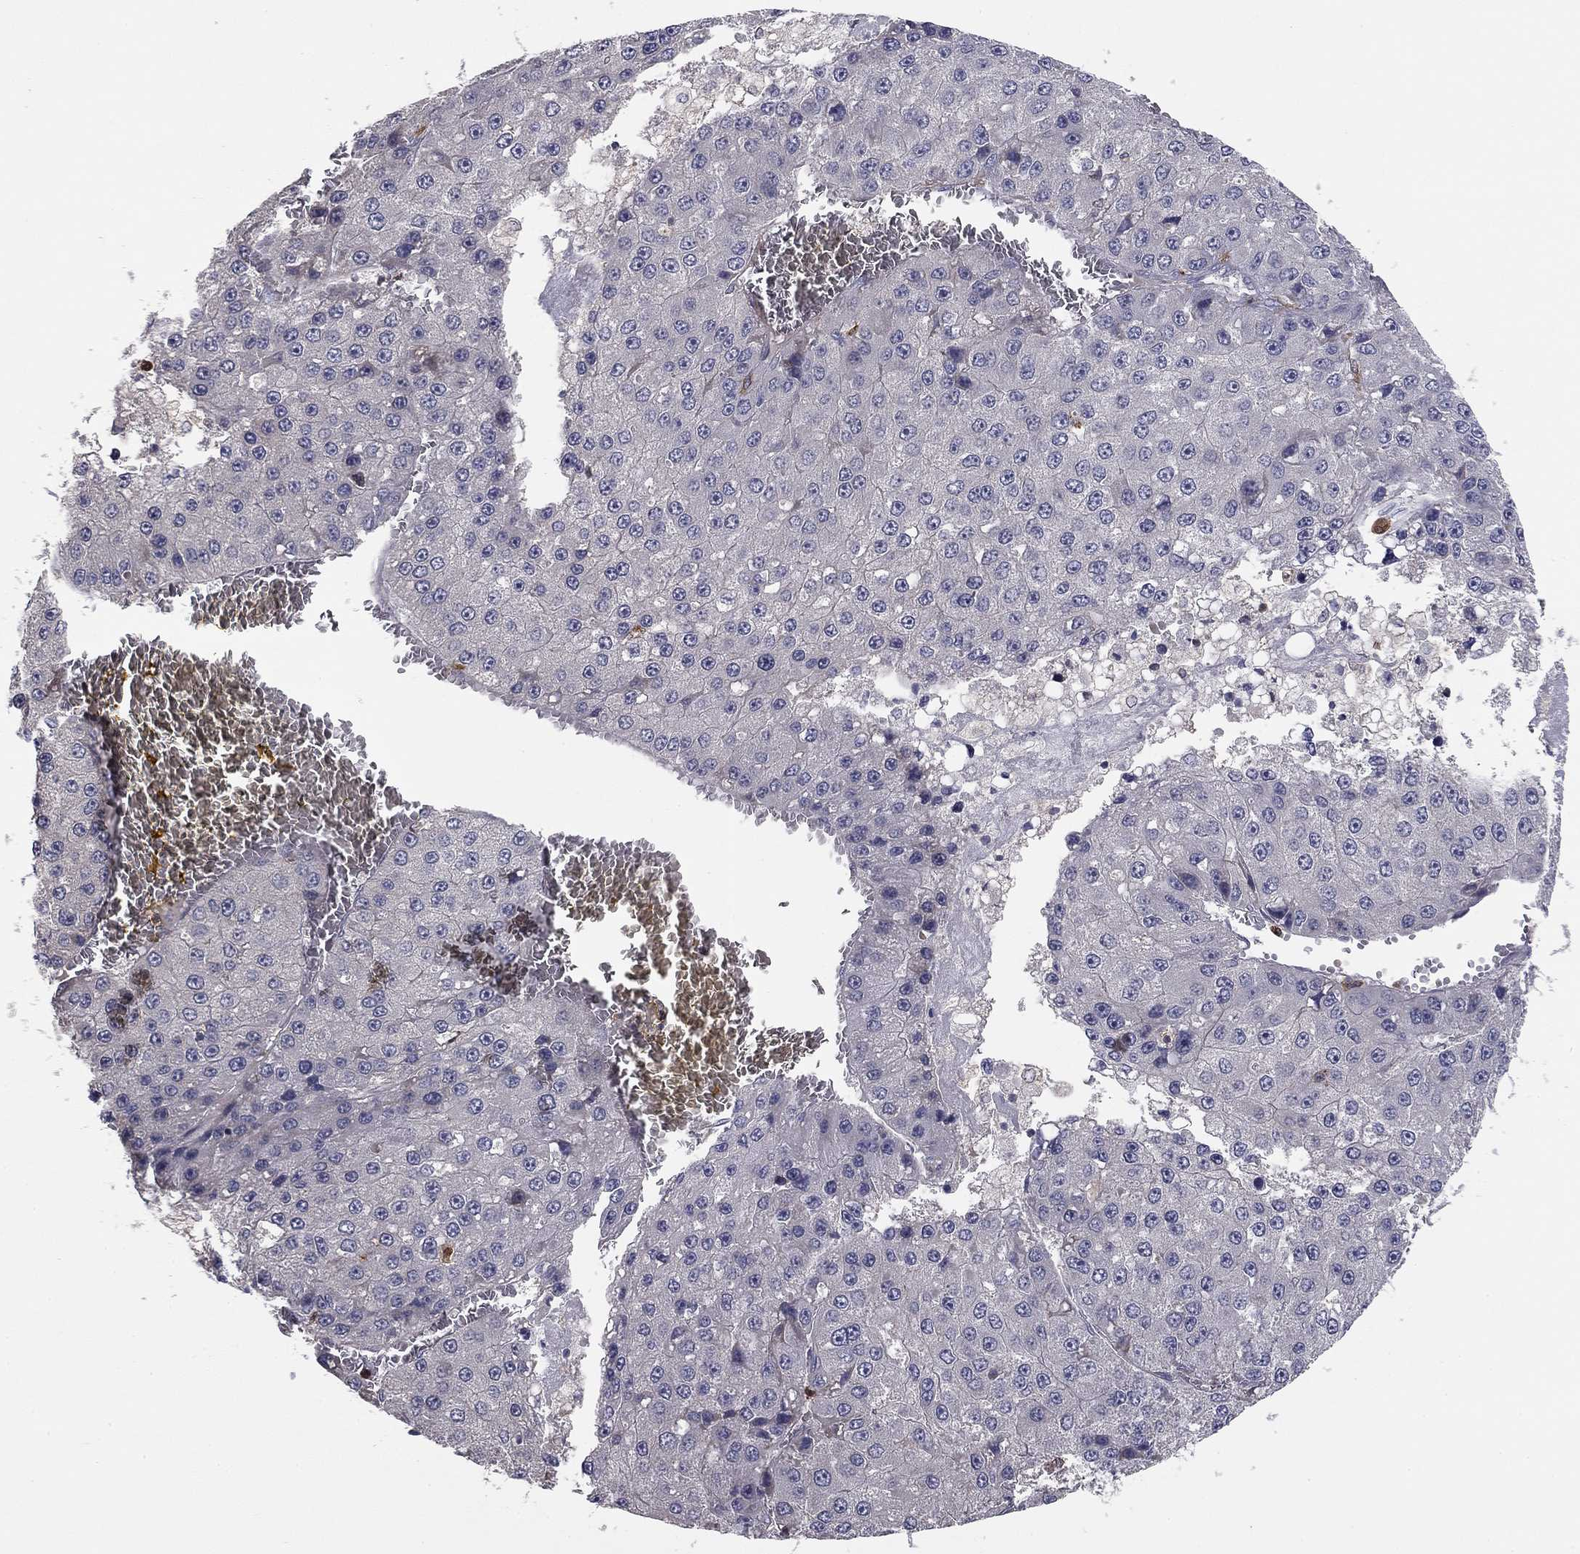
{"staining": {"intensity": "negative", "quantity": "none", "location": "none"}, "tissue": "liver cancer", "cell_type": "Tumor cells", "image_type": "cancer", "snomed": [{"axis": "morphology", "description": "Carcinoma, Hepatocellular, NOS"}, {"axis": "topography", "description": "Liver"}], "caption": "This is an immunohistochemistry (IHC) histopathology image of human liver cancer (hepatocellular carcinoma). There is no positivity in tumor cells.", "gene": "PLCB2", "patient": {"sex": "female", "age": 73}}